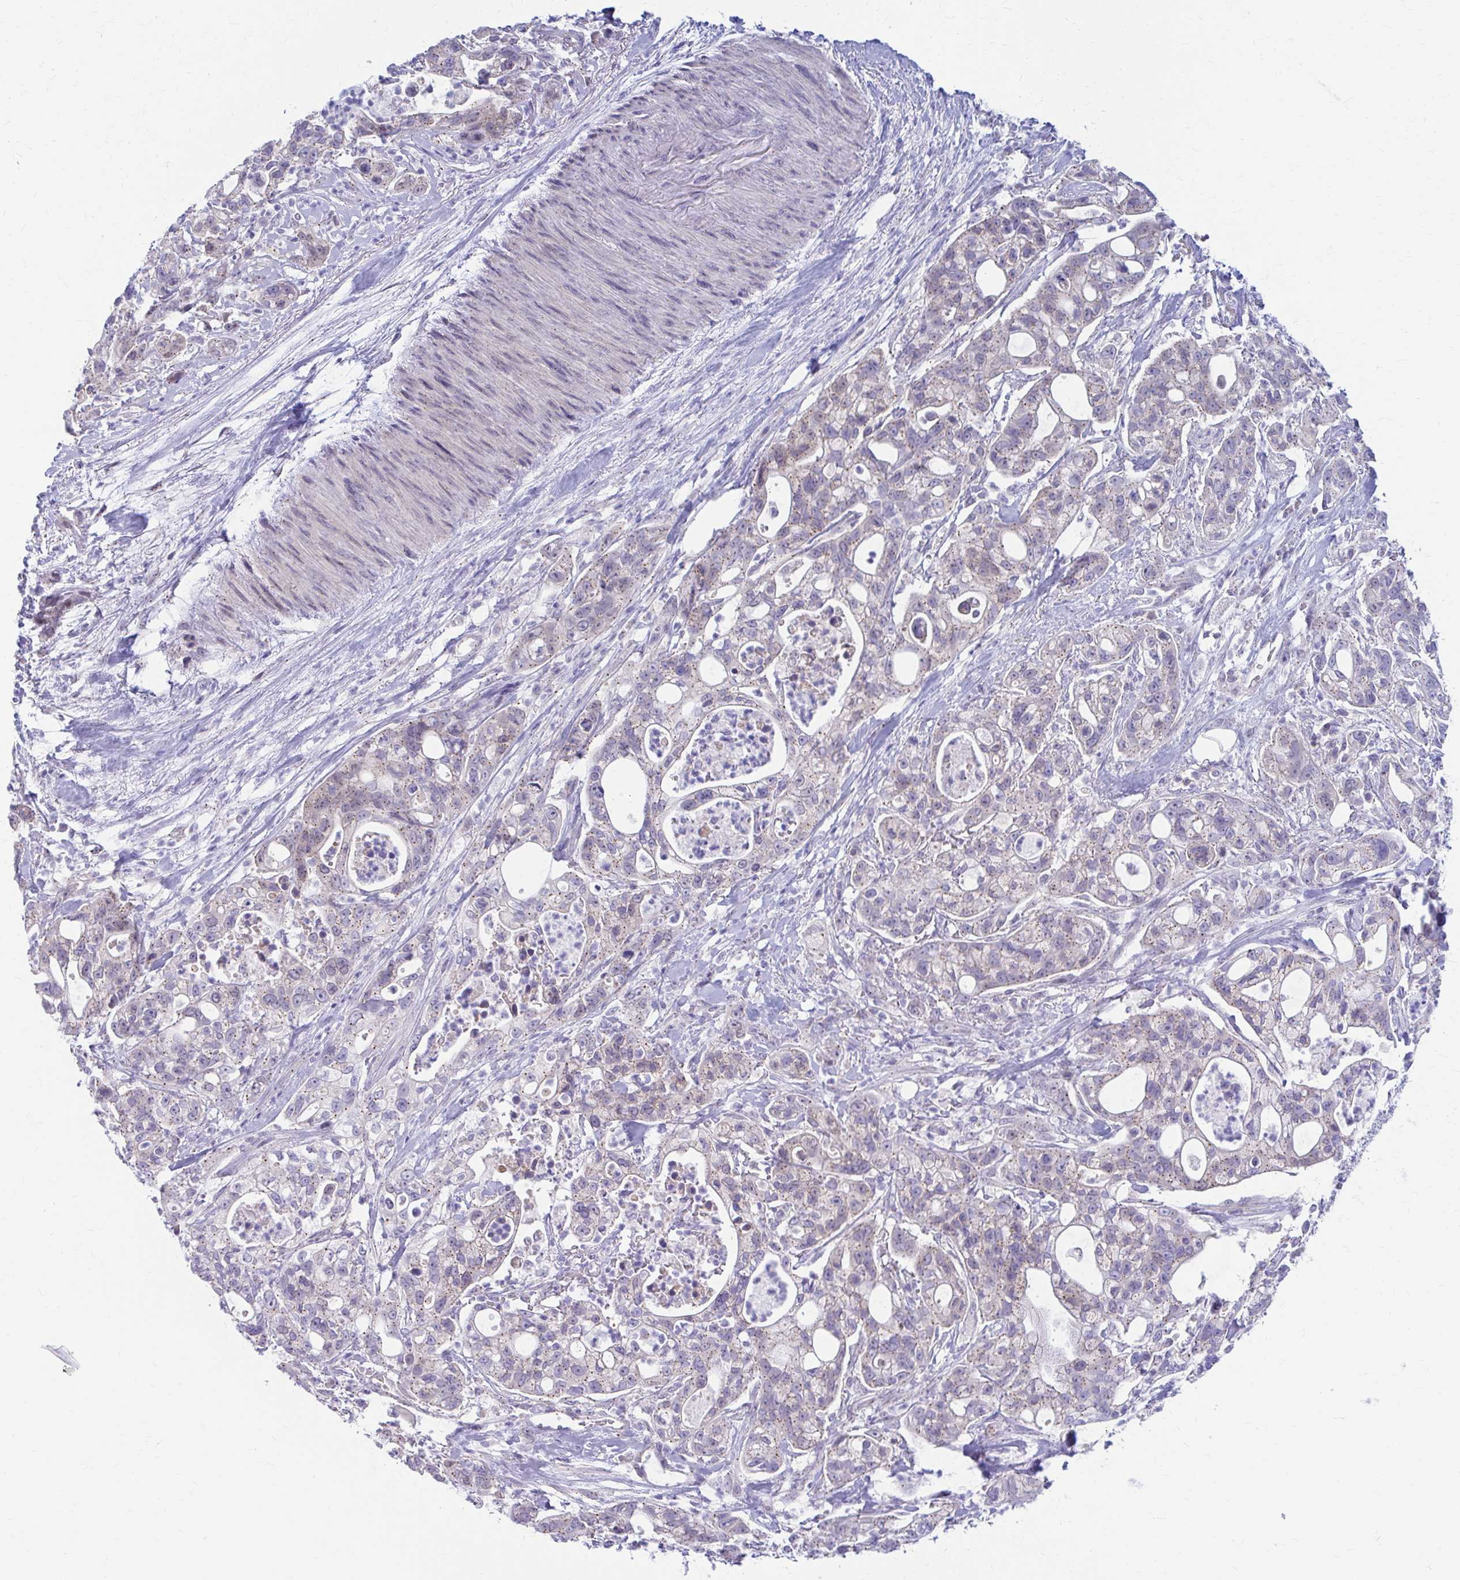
{"staining": {"intensity": "moderate", "quantity": "25%-75%", "location": "cytoplasmic/membranous"}, "tissue": "pancreatic cancer", "cell_type": "Tumor cells", "image_type": "cancer", "snomed": [{"axis": "morphology", "description": "Adenocarcinoma, NOS"}, {"axis": "topography", "description": "Pancreas"}], "caption": "IHC micrograph of pancreatic adenocarcinoma stained for a protein (brown), which reveals medium levels of moderate cytoplasmic/membranous expression in about 25%-75% of tumor cells.", "gene": "RADIL", "patient": {"sex": "female", "age": 69}}